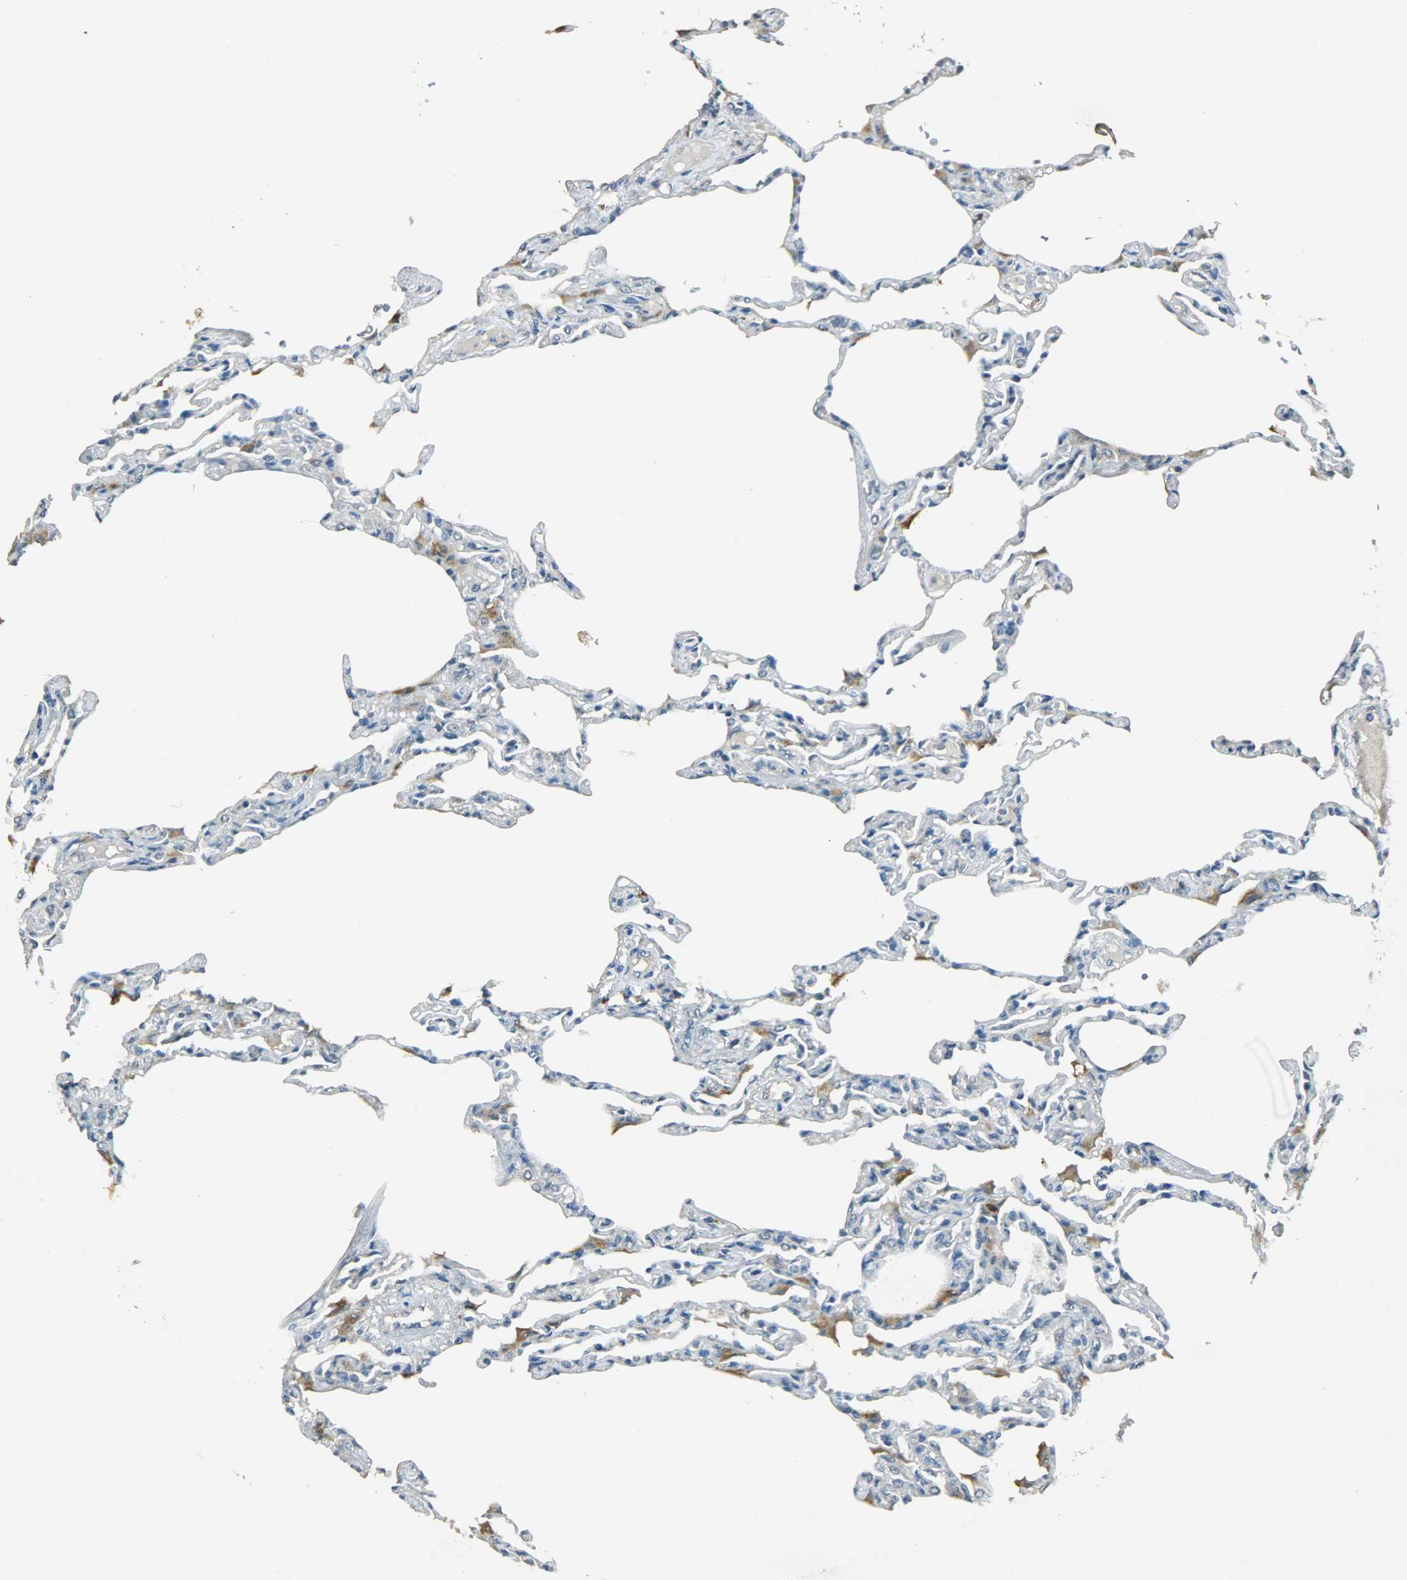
{"staining": {"intensity": "weak", "quantity": "25%-75%", "location": "cytoplasmic/membranous"}, "tissue": "lung", "cell_type": "Alveolar cells", "image_type": "normal", "snomed": [{"axis": "morphology", "description": "Normal tissue, NOS"}, {"axis": "topography", "description": "Lung"}], "caption": "A high-resolution micrograph shows immunohistochemistry (IHC) staining of normal lung, which displays weak cytoplasmic/membranous positivity in about 25%-75% of alveolar cells.", "gene": "TPX2", "patient": {"sex": "female", "age": 49}}